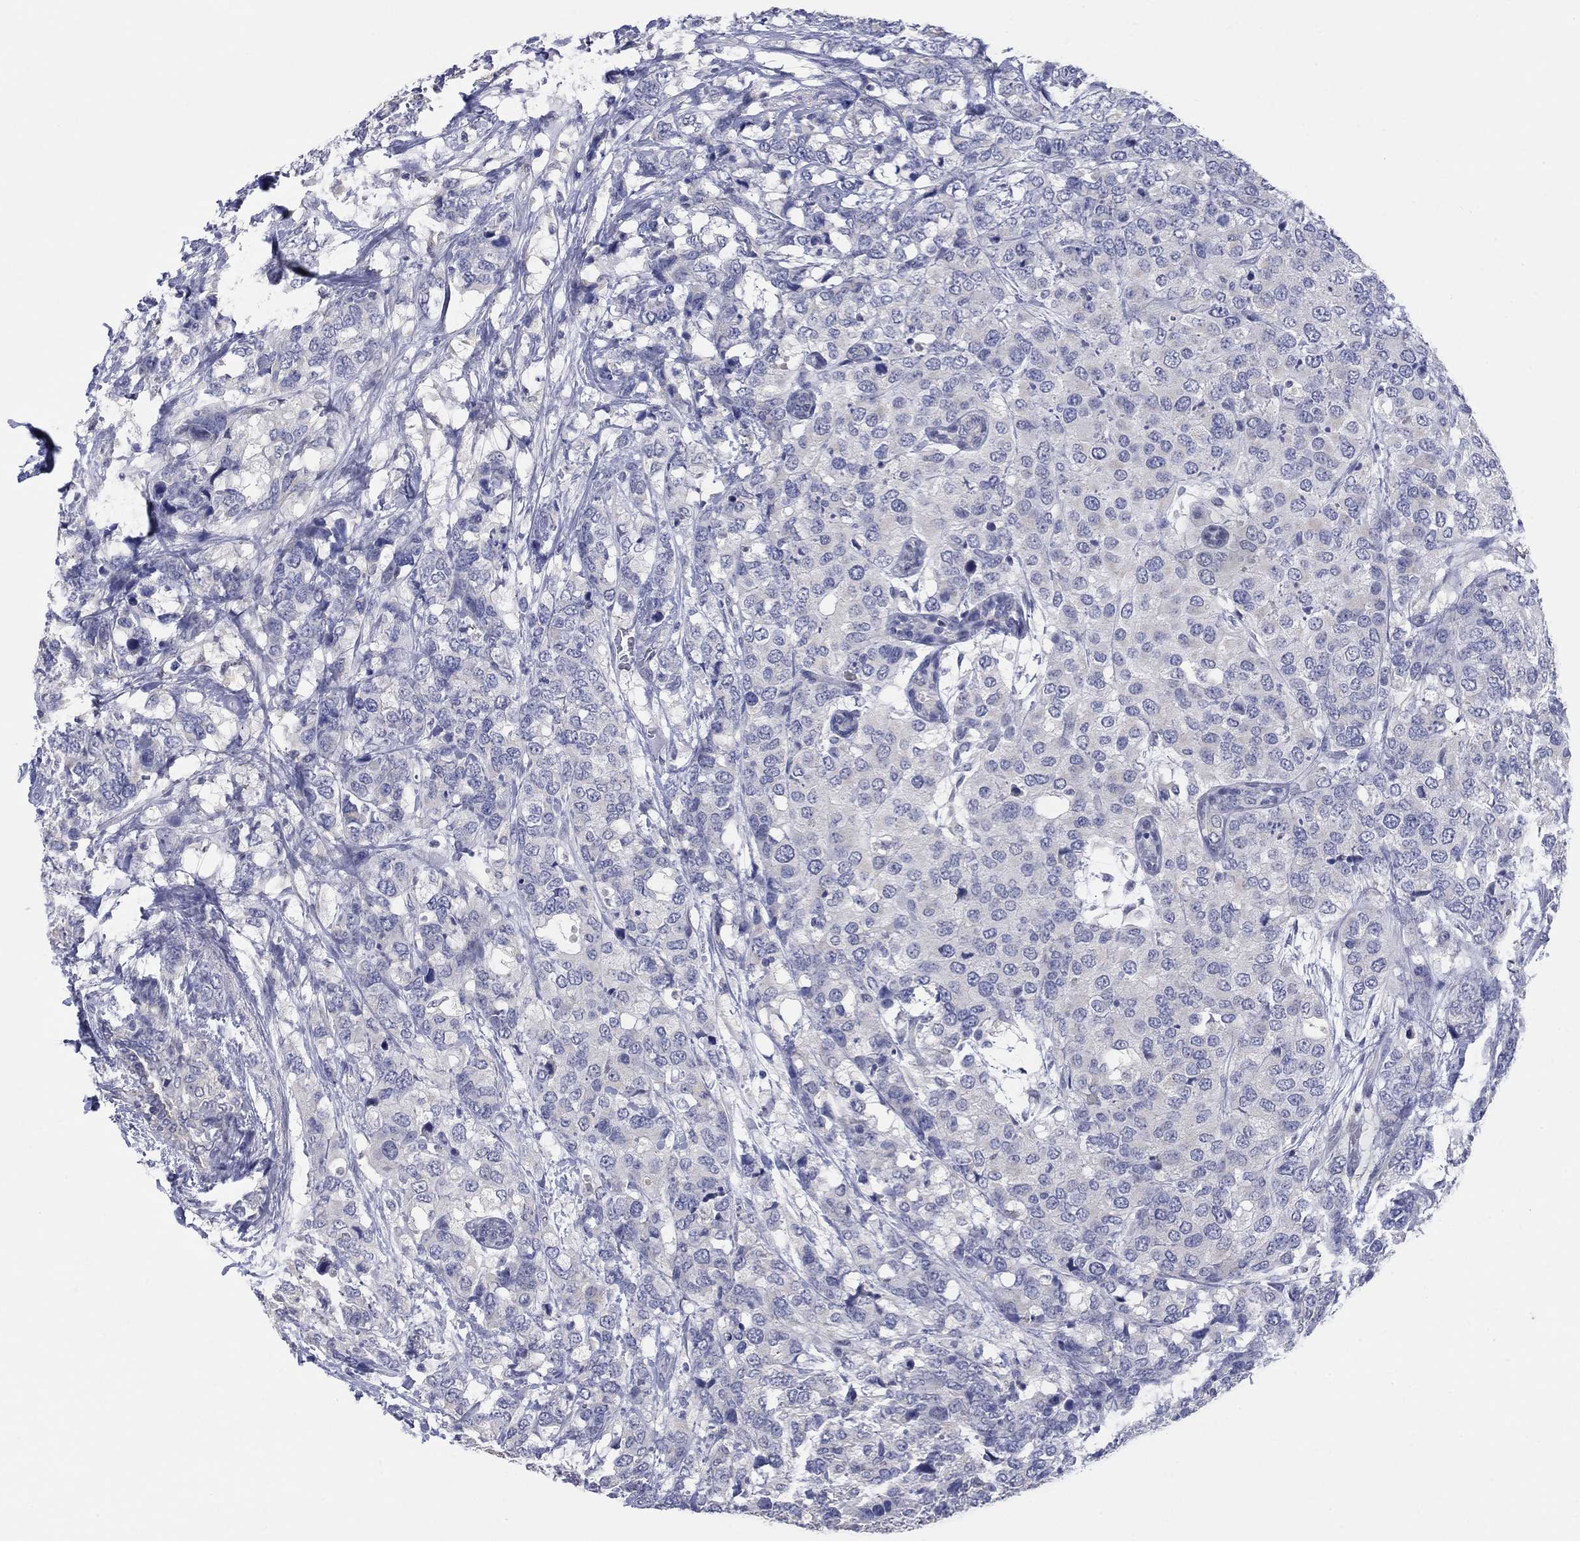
{"staining": {"intensity": "negative", "quantity": "none", "location": "none"}, "tissue": "breast cancer", "cell_type": "Tumor cells", "image_type": "cancer", "snomed": [{"axis": "morphology", "description": "Lobular carcinoma"}, {"axis": "topography", "description": "Breast"}], "caption": "This is a histopathology image of immunohistochemistry staining of breast cancer (lobular carcinoma), which shows no expression in tumor cells.", "gene": "FER1L6", "patient": {"sex": "female", "age": 59}}